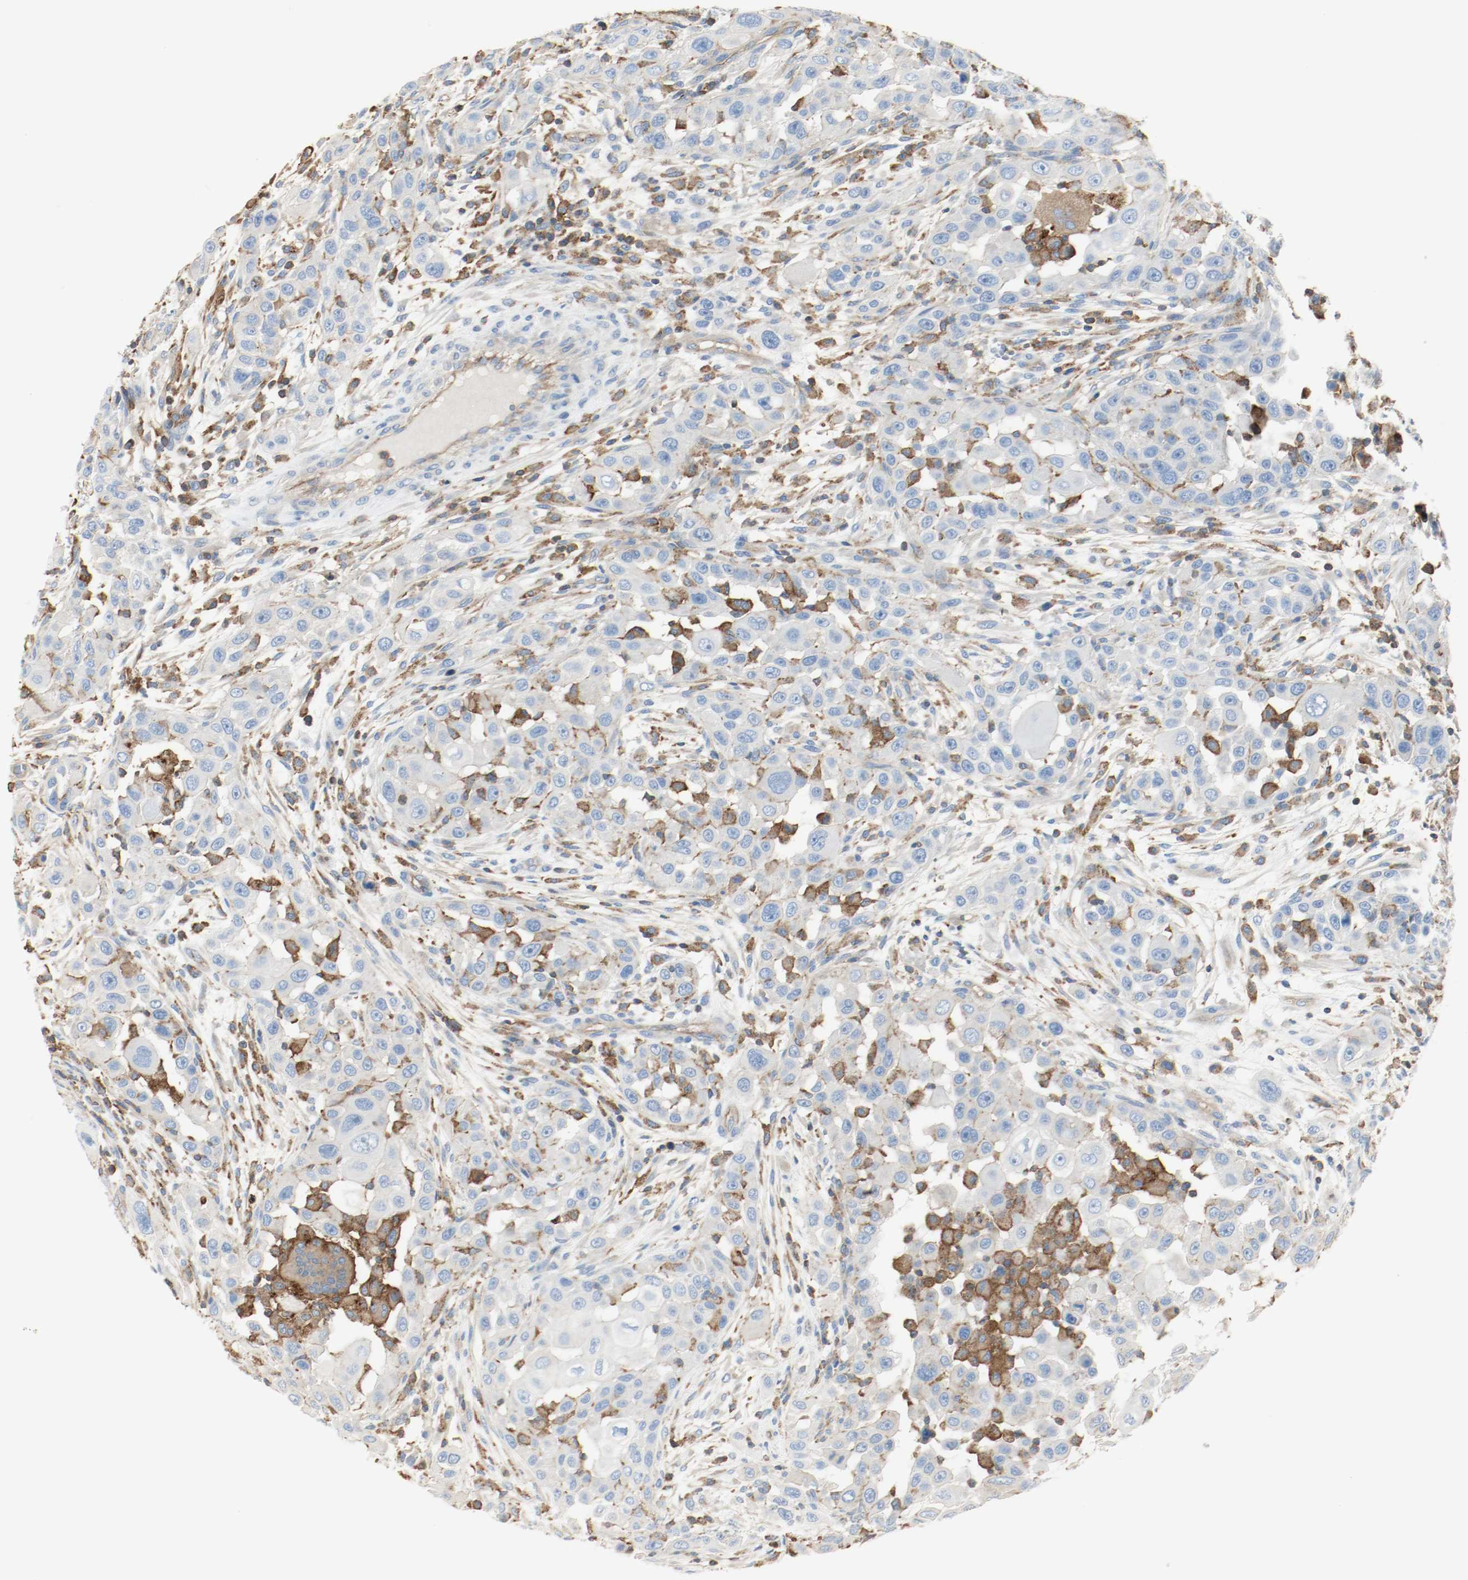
{"staining": {"intensity": "weak", "quantity": "25%-75%", "location": "cytoplasmic/membranous"}, "tissue": "head and neck cancer", "cell_type": "Tumor cells", "image_type": "cancer", "snomed": [{"axis": "morphology", "description": "Carcinoma, NOS"}, {"axis": "topography", "description": "Head-Neck"}], "caption": "This histopathology image displays IHC staining of human carcinoma (head and neck), with low weak cytoplasmic/membranous expression in approximately 25%-75% of tumor cells.", "gene": "ARPC1B", "patient": {"sex": "male", "age": 87}}